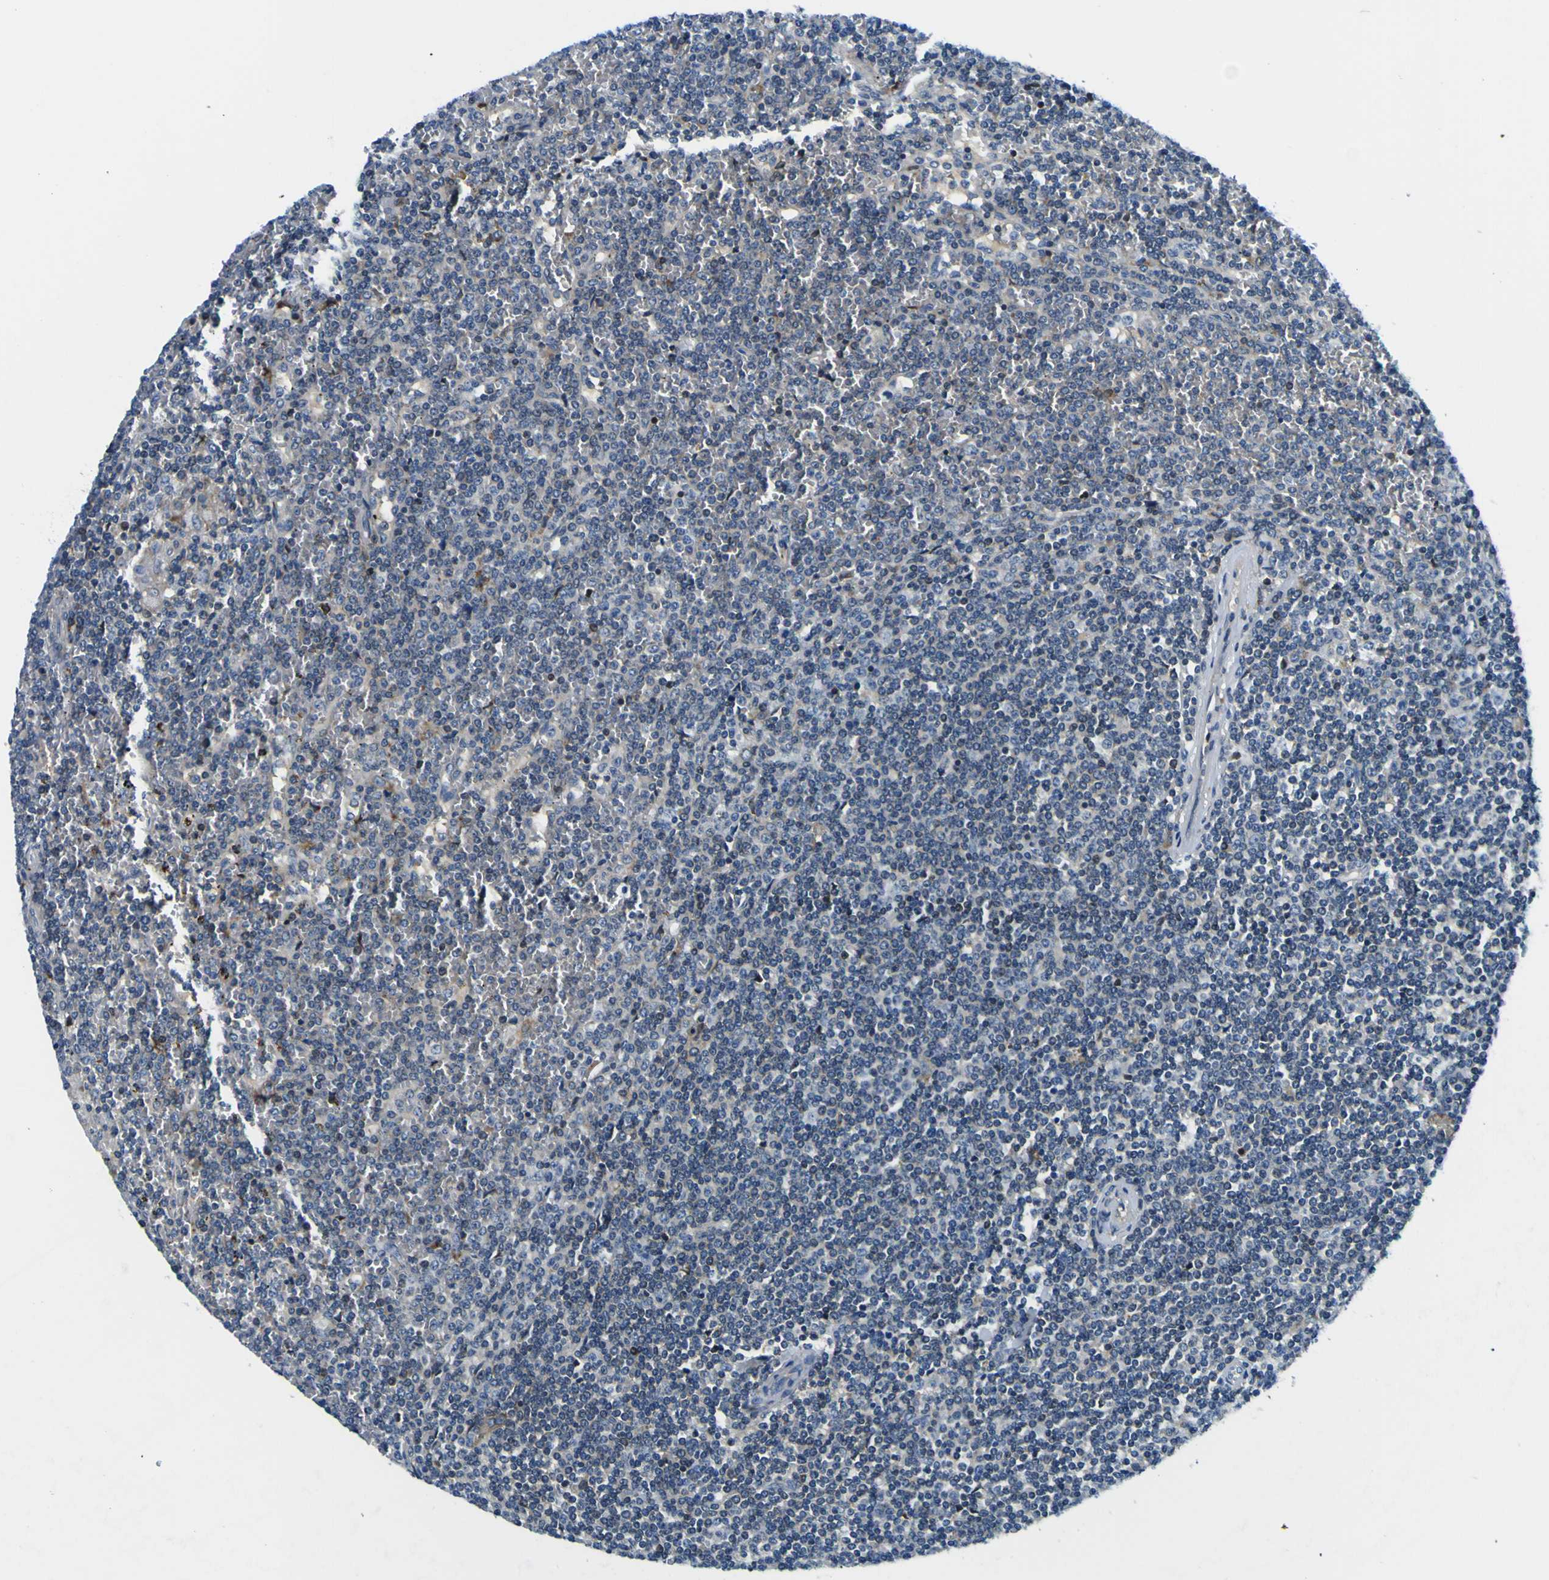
{"staining": {"intensity": "negative", "quantity": "none", "location": "none"}, "tissue": "lymphoma", "cell_type": "Tumor cells", "image_type": "cancer", "snomed": [{"axis": "morphology", "description": "Malignant lymphoma, non-Hodgkin's type, Low grade"}, {"axis": "topography", "description": "Spleen"}], "caption": "A high-resolution micrograph shows IHC staining of malignant lymphoma, non-Hodgkin's type (low-grade), which shows no significant staining in tumor cells.", "gene": "NLRP3", "patient": {"sex": "female", "age": 19}}